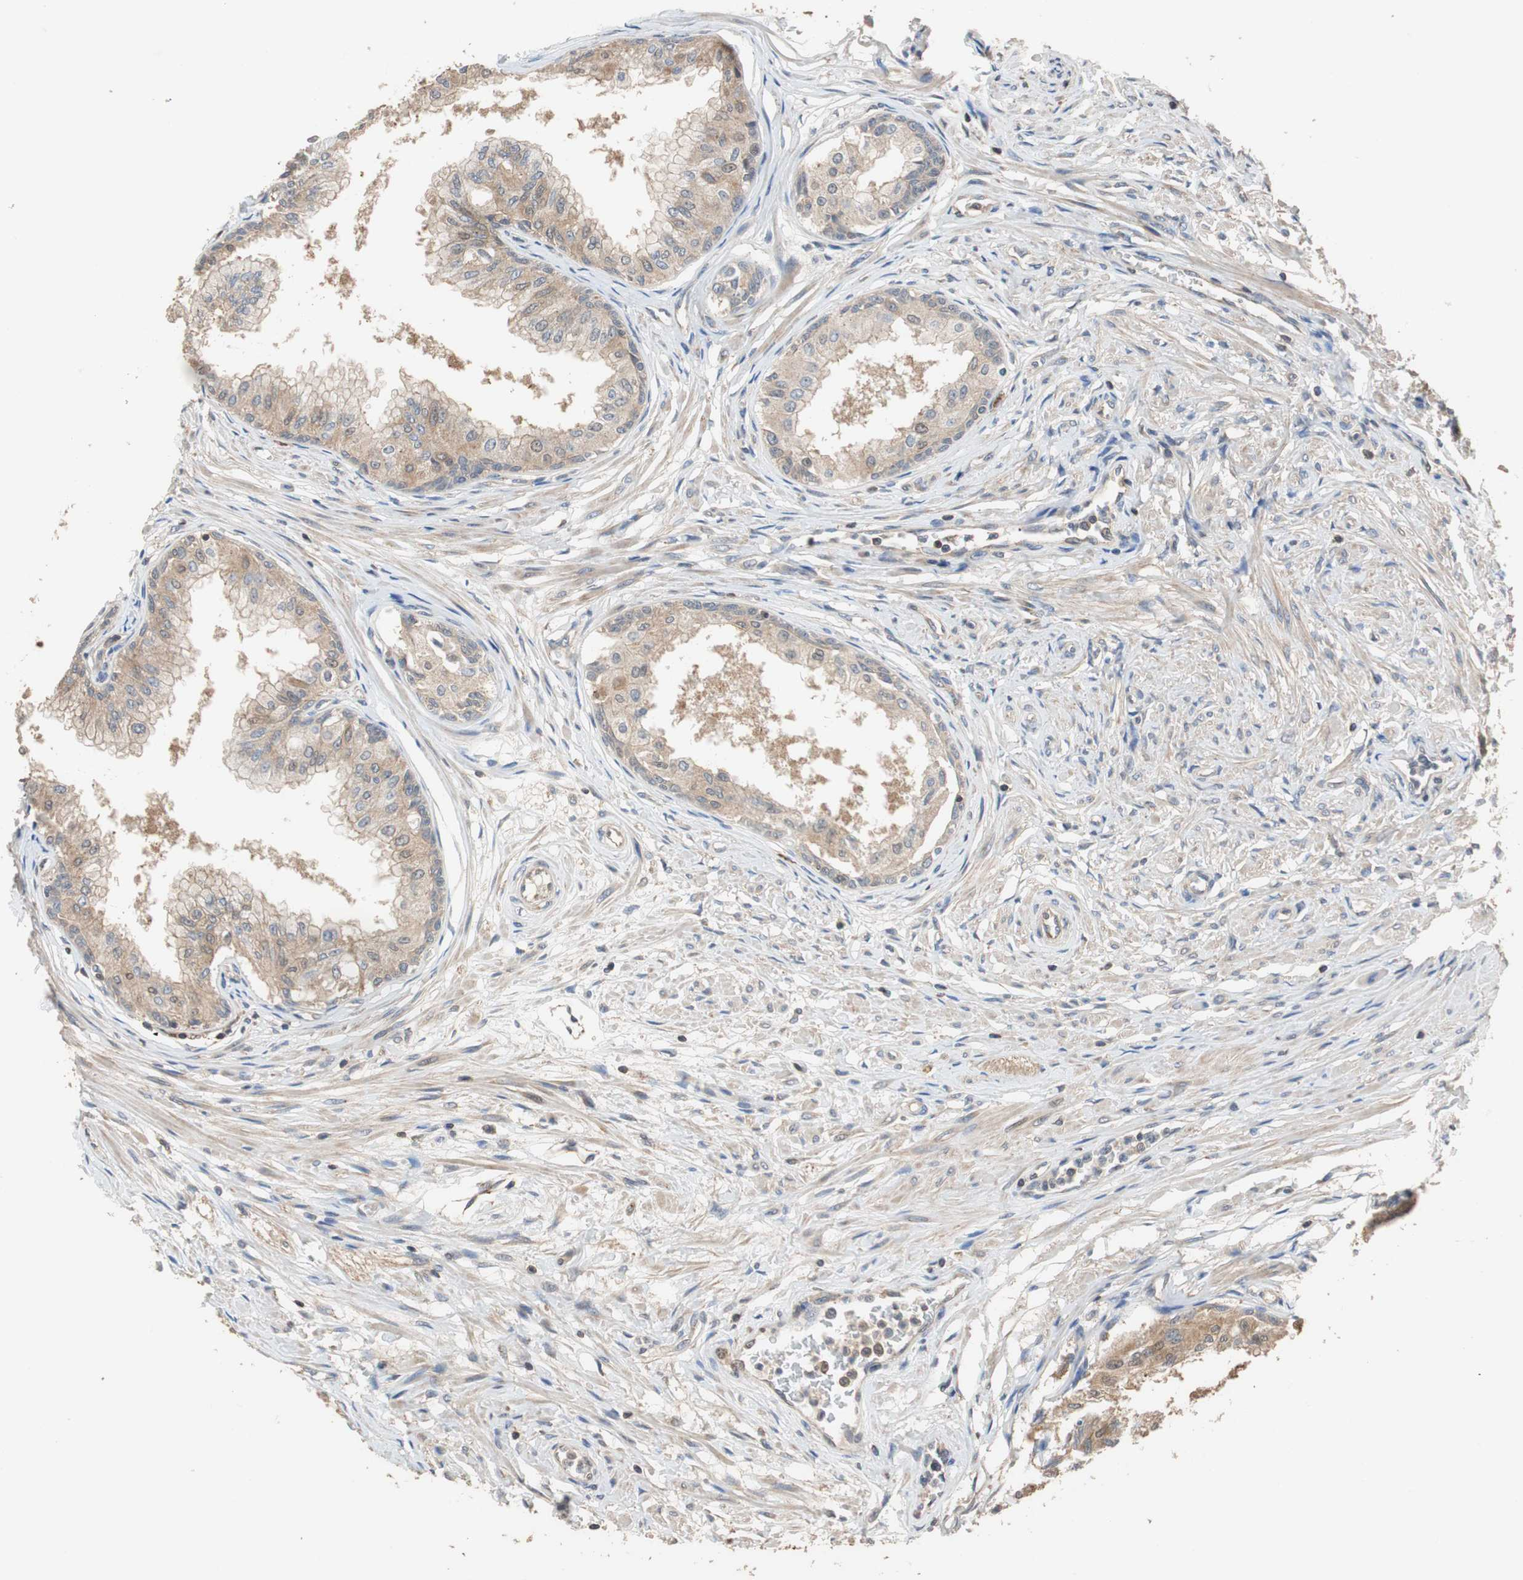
{"staining": {"intensity": "moderate", "quantity": ">75%", "location": "cytoplasmic/membranous"}, "tissue": "prostate", "cell_type": "Glandular cells", "image_type": "normal", "snomed": [{"axis": "morphology", "description": "Normal tissue, NOS"}, {"axis": "topography", "description": "Prostate"}, {"axis": "topography", "description": "Seminal veicle"}], "caption": "Immunohistochemical staining of unremarkable prostate shows medium levels of moderate cytoplasmic/membranous expression in approximately >75% of glandular cells. Using DAB (3,3'-diaminobenzidine) (brown) and hematoxylin (blue) stains, captured at high magnification using brightfield microscopy.", "gene": "MAP4K2", "patient": {"sex": "male", "age": 60}}